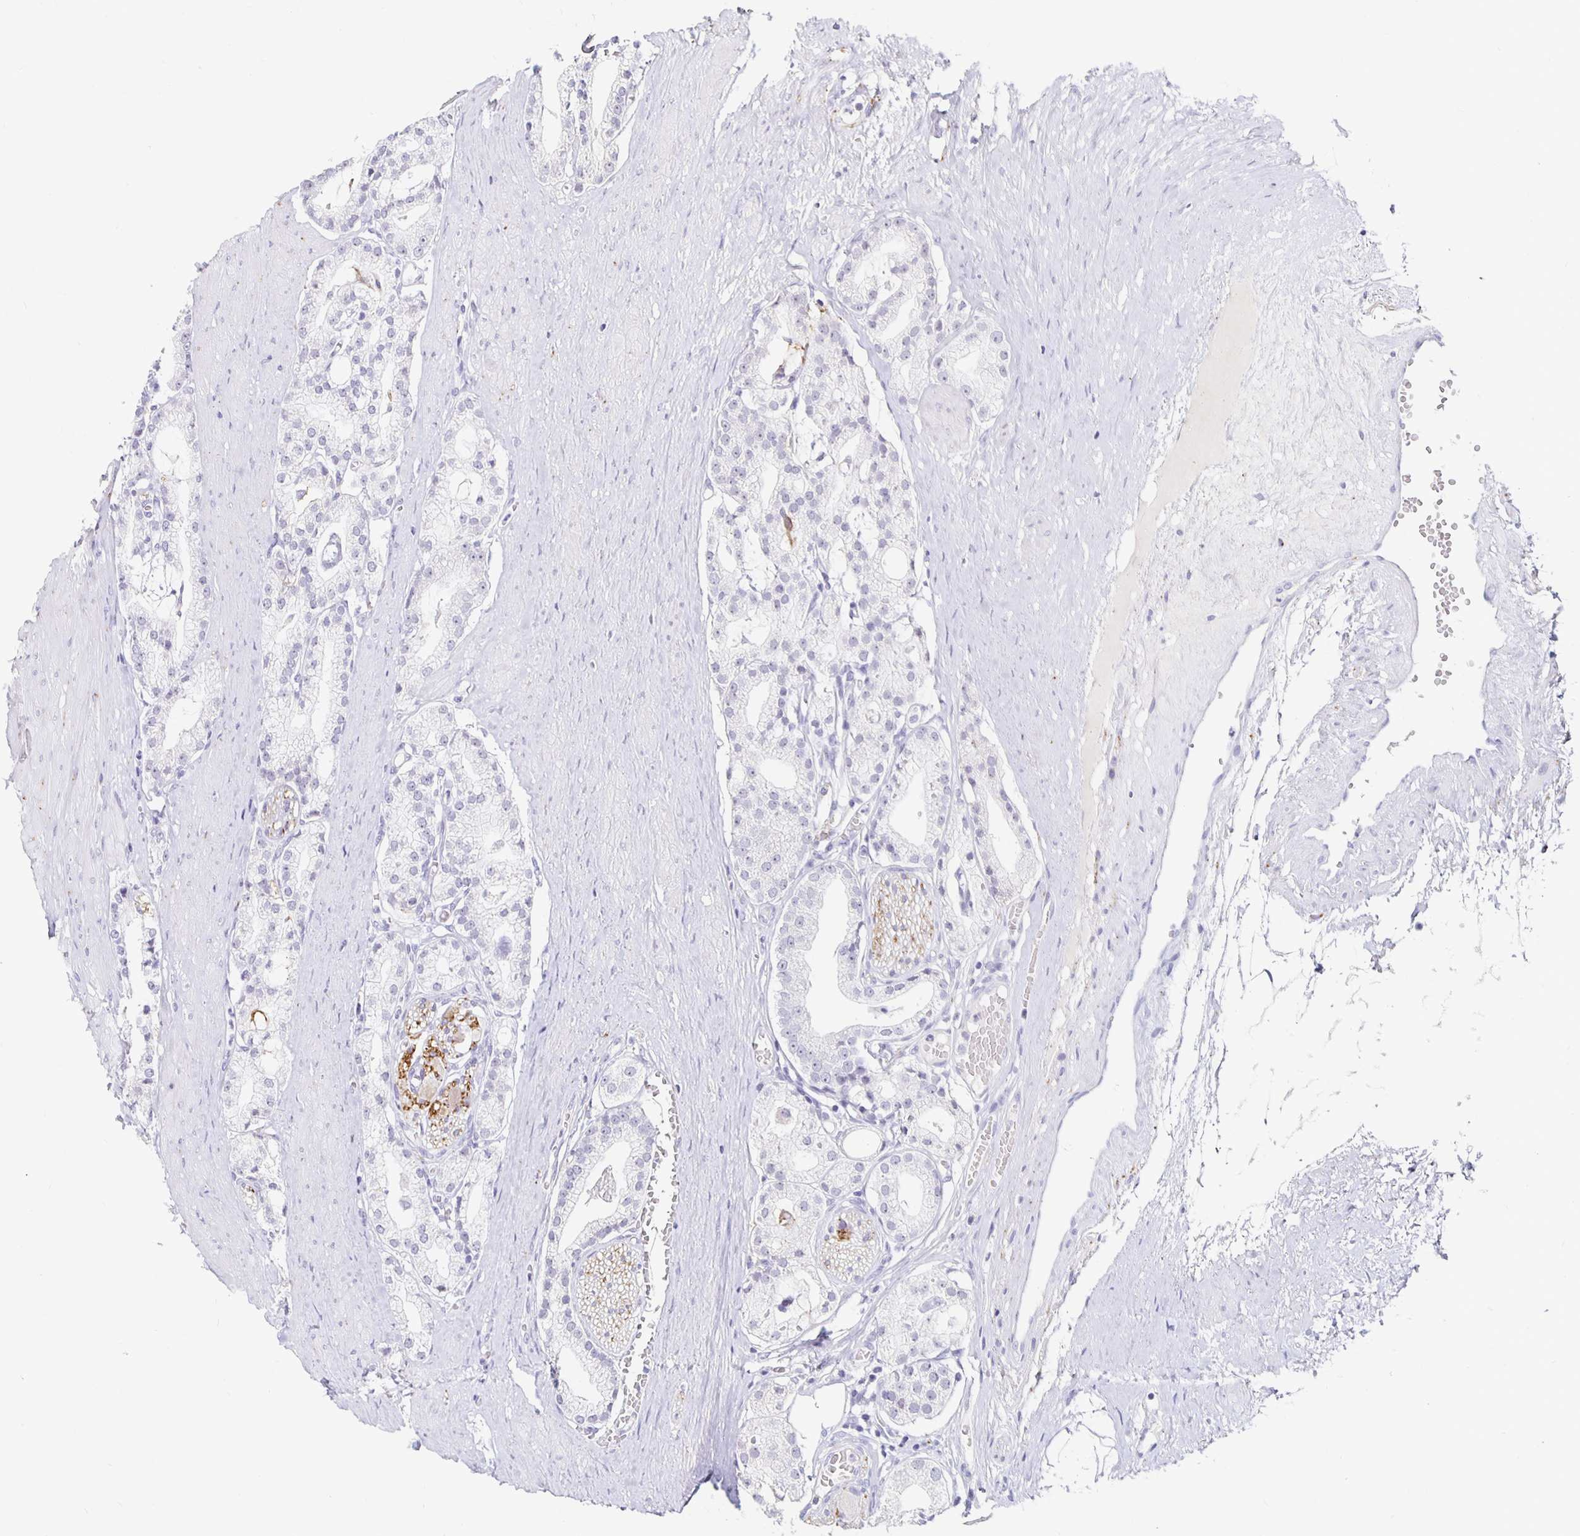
{"staining": {"intensity": "negative", "quantity": "none", "location": "none"}, "tissue": "prostate cancer", "cell_type": "Tumor cells", "image_type": "cancer", "snomed": [{"axis": "morphology", "description": "Adenocarcinoma, High grade"}, {"axis": "topography", "description": "Prostate"}], "caption": "This is a histopathology image of immunohistochemistry (IHC) staining of prostate cancer (high-grade adenocarcinoma), which shows no expression in tumor cells.", "gene": "KCNQ2", "patient": {"sex": "male", "age": 71}}